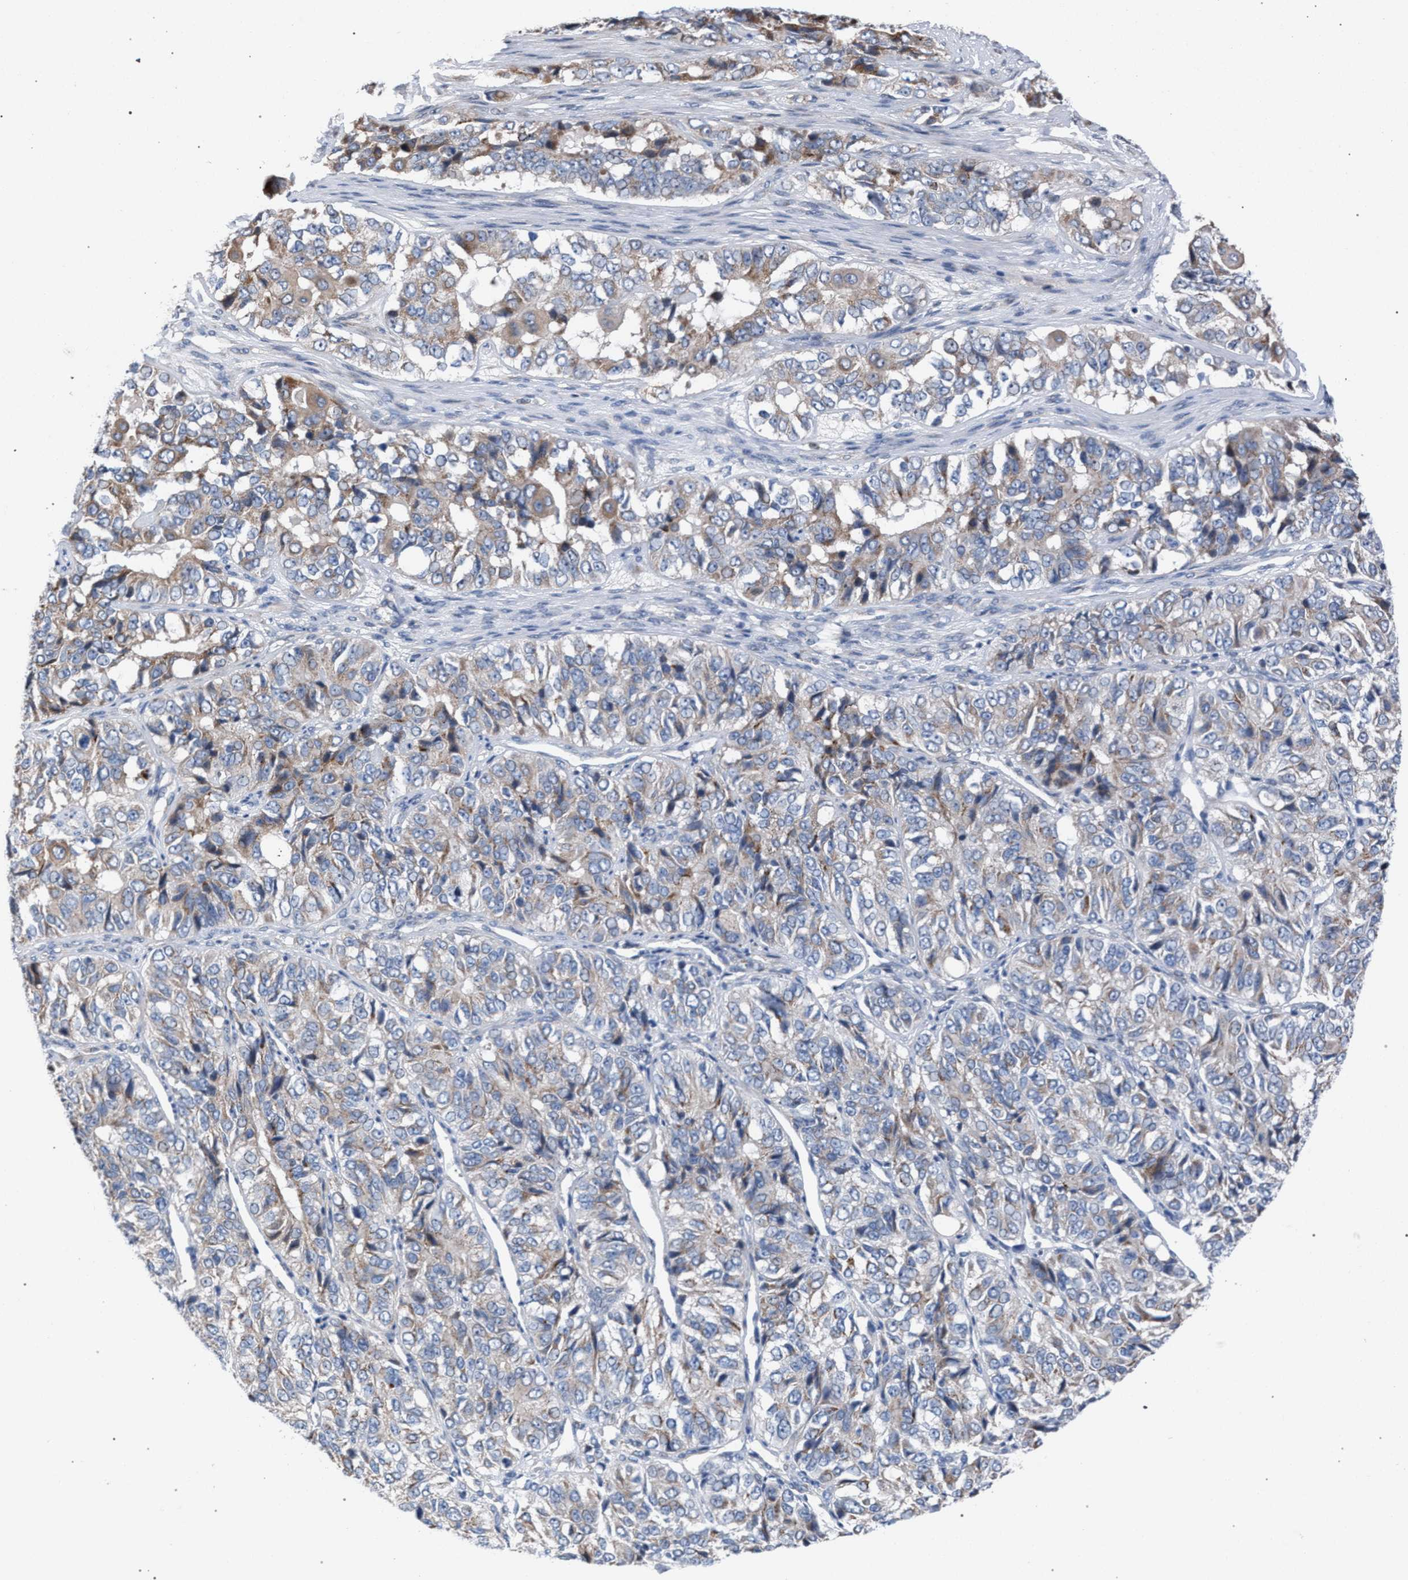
{"staining": {"intensity": "weak", "quantity": "25%-75%", "location": "cytoplasmic/membranous"}, "tissue": "ovarian cancer", "cell_type": "Tumor cells", "image_type": "cancer", "snomed": [{"axis": "morphology", "description": "Carcinoma, endometroid"}, {"axis": "topography", "description": "Ovary"}], "caption": "High-power microscopy captured an IHC micrograph of ovarian cancer (endometroid carcinoma), revealing weak cytoplasmic/membranous staining in about 25%-75% of tumor cells.", "gene": "RNF135", "patient": {"sex": "female", "age": 51}}